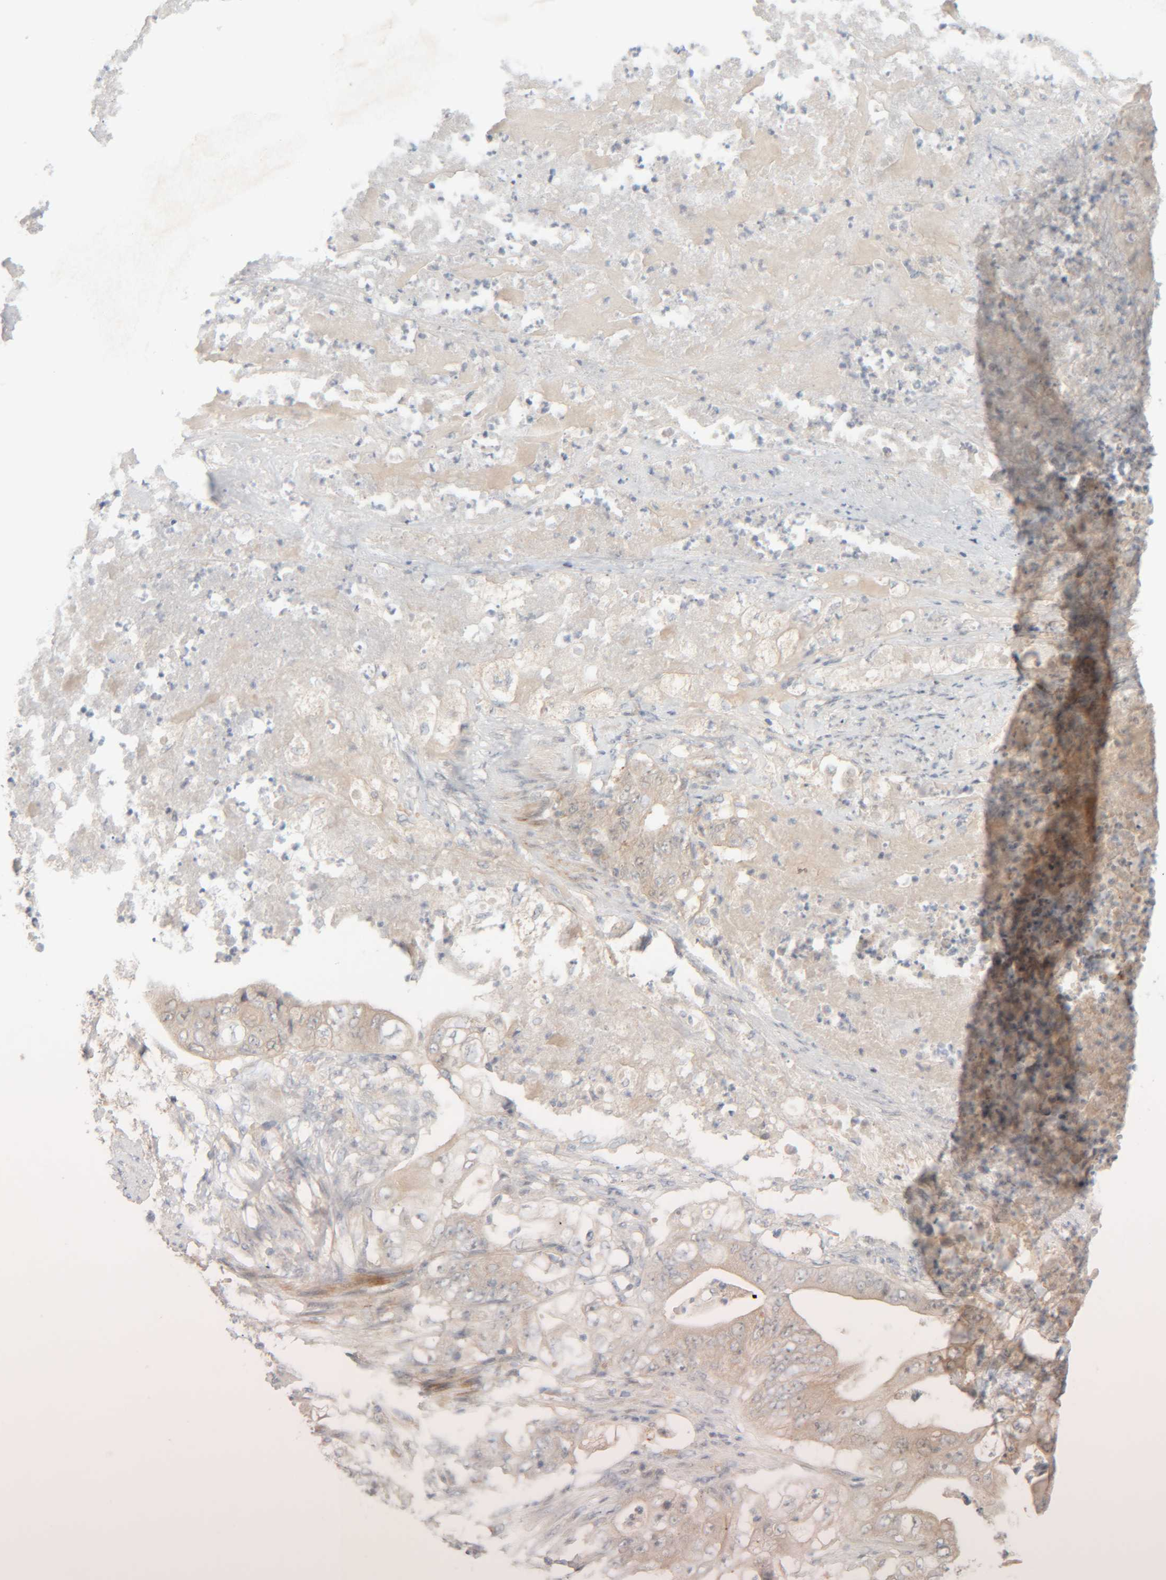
{"staining": {"intensity": "weak", "quantity": "25%-75%", "location": "cytoplasmic/membranous"}, "tissue": "stomach cancer", "cell_type": "Tumor cells", "image_type": "cancer", "snomed": [{"axis": "morphology", "description": "Adenocarcinoma, NOS"}, {"axis": "topography", "description": "Stomach"}], "caption": "The immunohistochemical stain highlights weak cytoplasmic/membranous expression in tumor cells of stomach adenocarcinoma tissue.", "gene": "CHKA", "patient": {"sex": "female", "age": 73}}